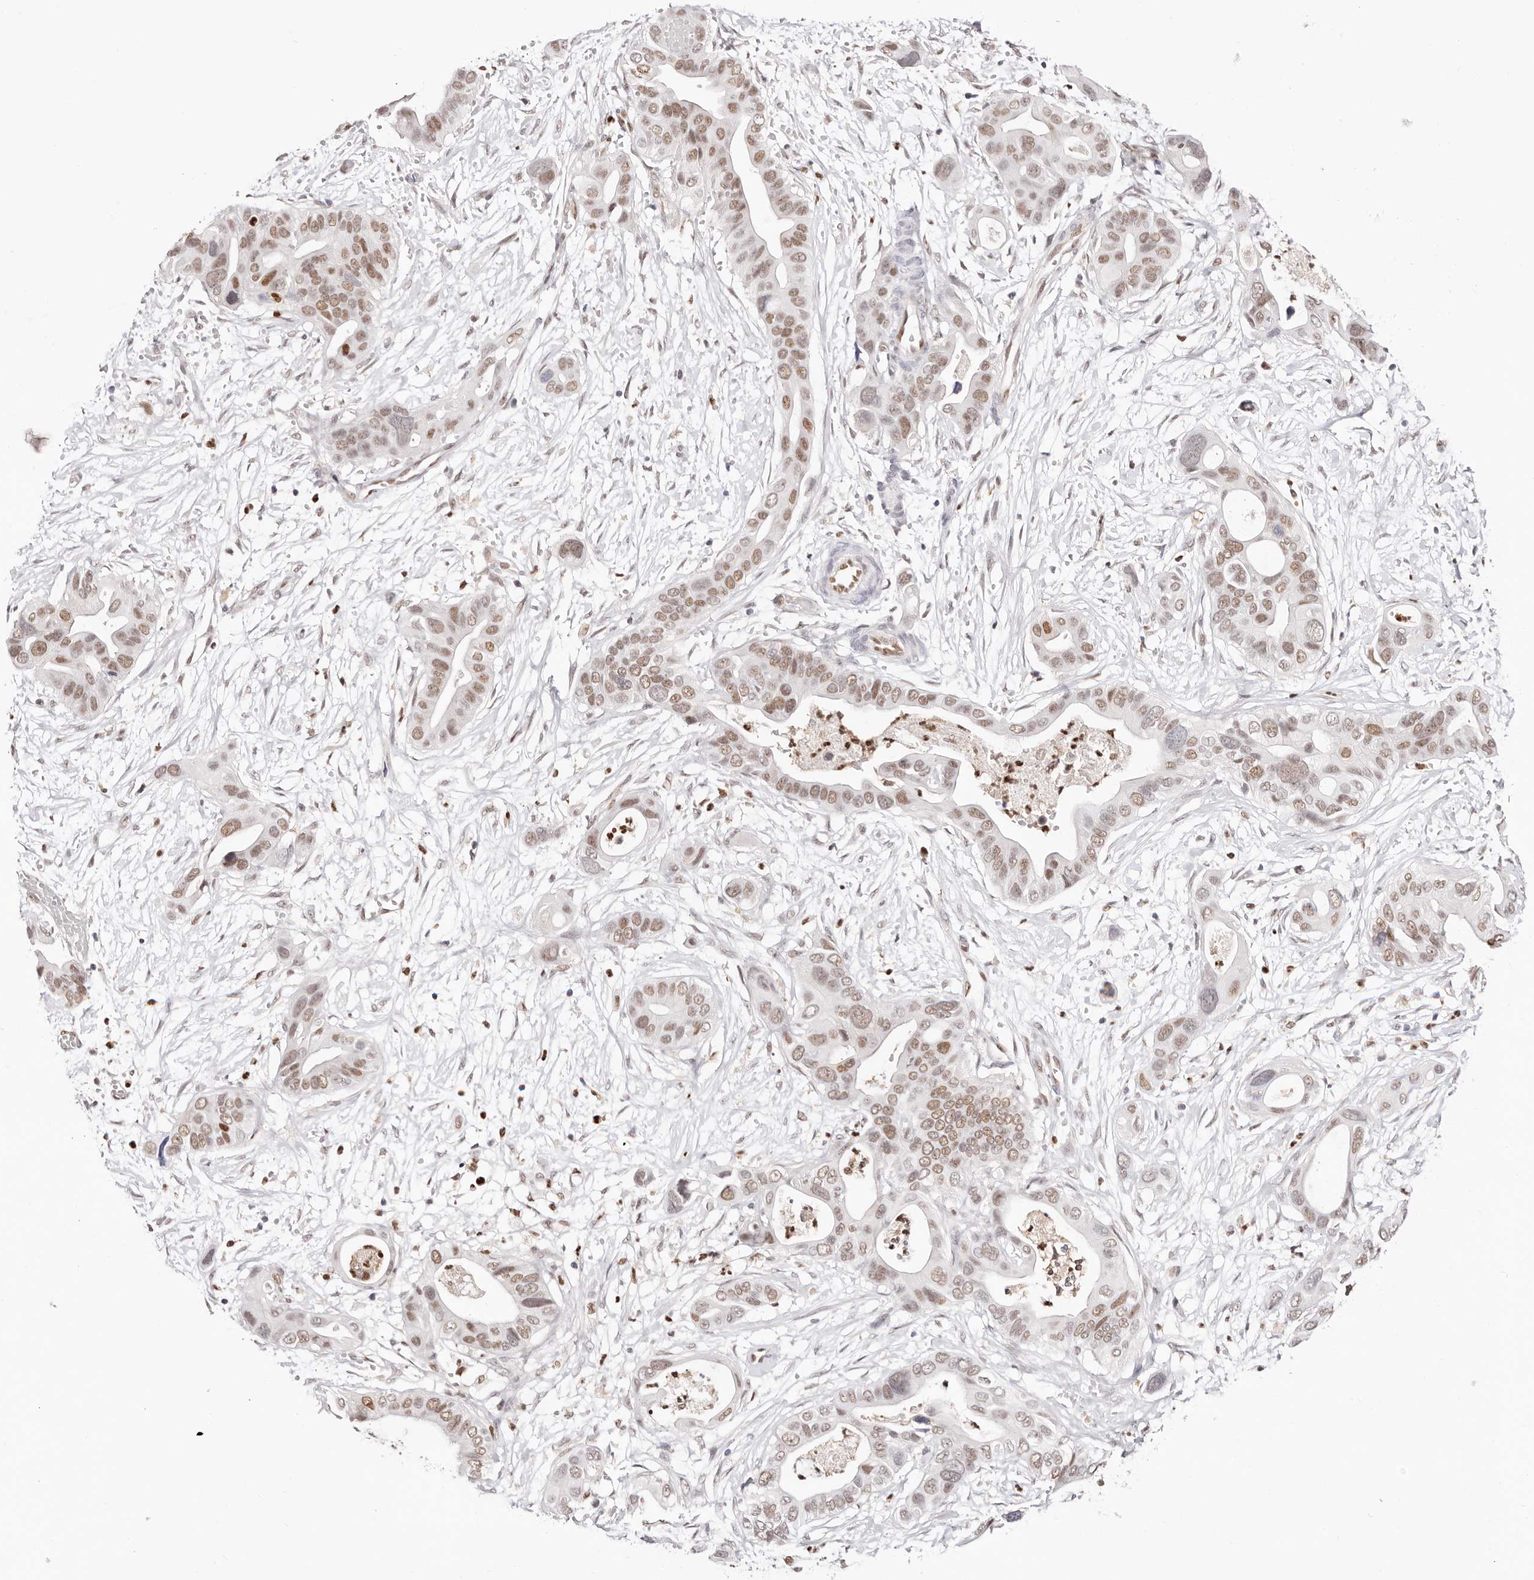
{"staining": {"intensity": "moderate", "quantity": "25%-75%", "location": "nuclear"}, "tissue": "pancreatic cancer", "cell_type": "Tumor cells", "image_type": "cancer", "snomed": [{"axis": "morphology", "description": "Adenocarcinoma, NOS"}, {"axis": "topography", "description": "Pancreas"}], "caption": "Immunohistochemical staining of pancreatic adenocarcinoma reveals medium levels of moderate nuclear expression in about 25%-75% of tumor cells.", "gene": "TKT", "patient": {"sex": "male", "age": 66}}